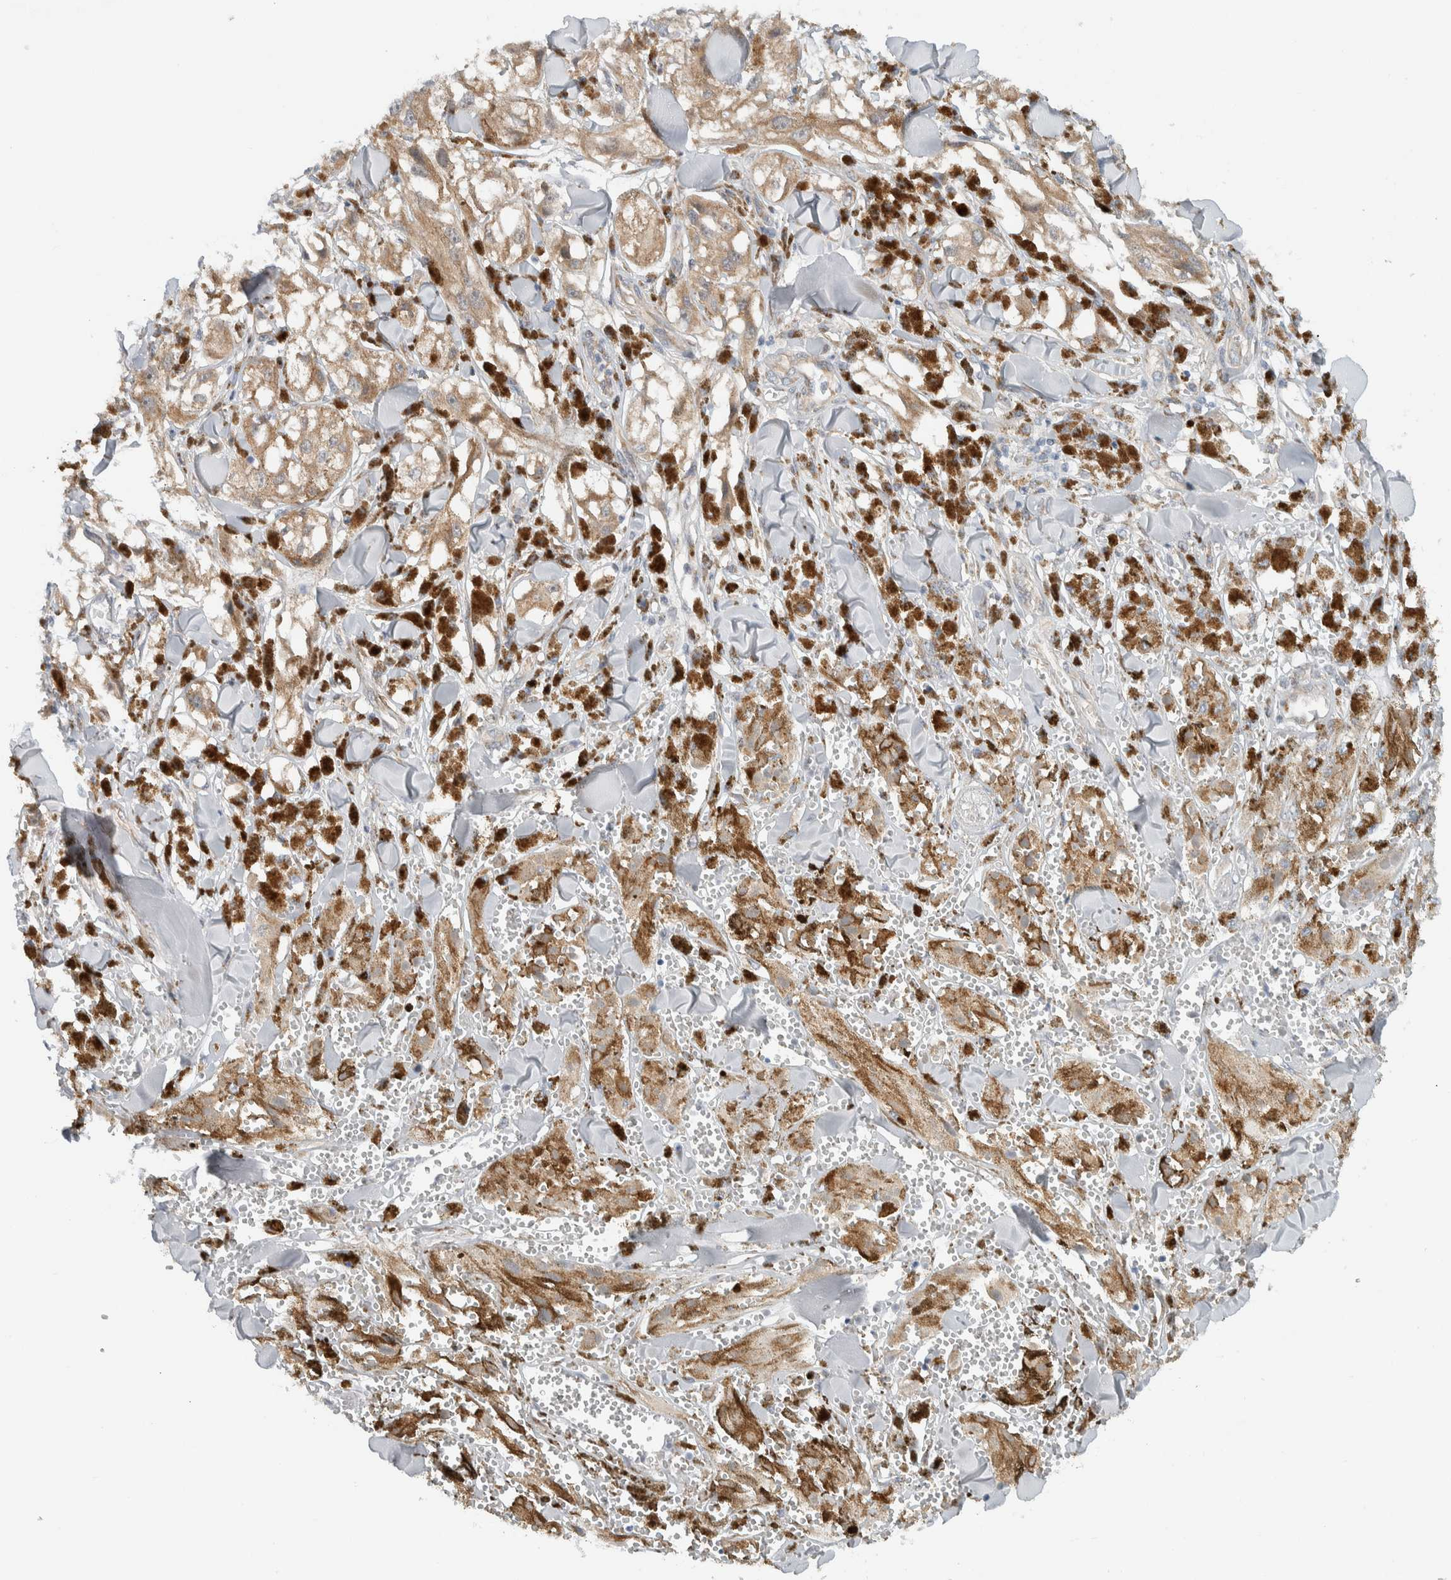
{"staining": {"intensity": "moderate", "quantity": ">75%", "location": "cytoplasmic/membranous"}, "tissue": "melanoma", "cell_type": "Tumor cells", "image_type": "cancer", "snomed": [{"axis": "morphology", "description": "Malignant melanoma, NOS"}, {"axis": "topography", "description": "Skin"}], "caption": "Immunohistochemistry (IHC) of melanoma demonstrates medium levels of moderate cytoplasmic/membranous expression in approximately >75% of tumor cells.", "gene": "RERE", "patient": {"sex": "male", "age": 88}}